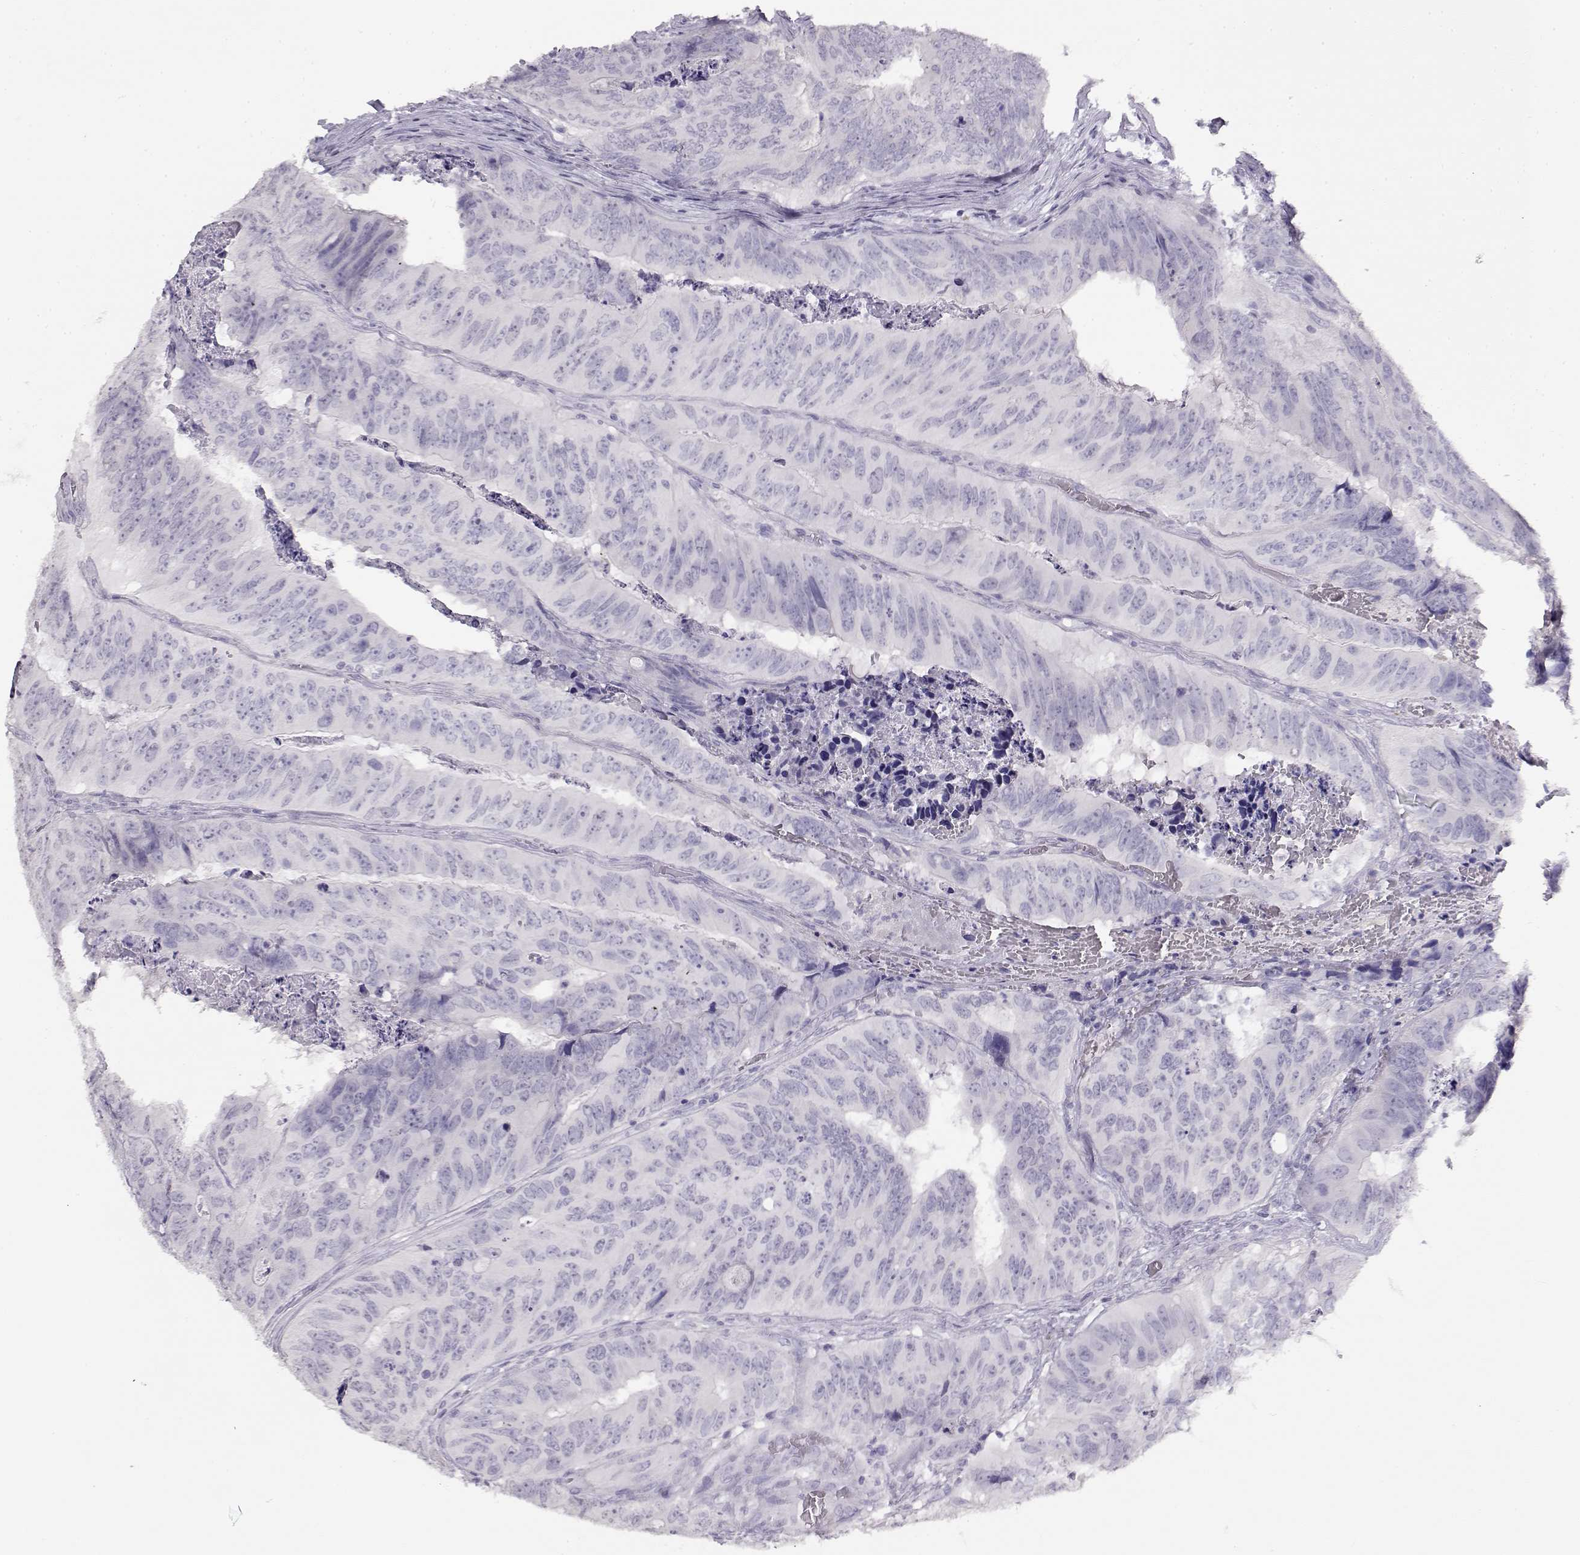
{"staining": {"intensity": "negative", "quantity": "none", "location": "none"}, "tissue": "colorectal cancer", "cell_type": "Tumor cells", "image_type": "cancer", "snomed": [{"axis": "morphology", "description": "Adenocarcinoma, NOS"}, {"axis": "topography", "description": "Colon"}], "caption": "Human colorectal cancer stained for a protein using IHC shows no expression in tumor cells.", "gene": "NUTM1", "patient": {"sex": "male", "age": 79}}